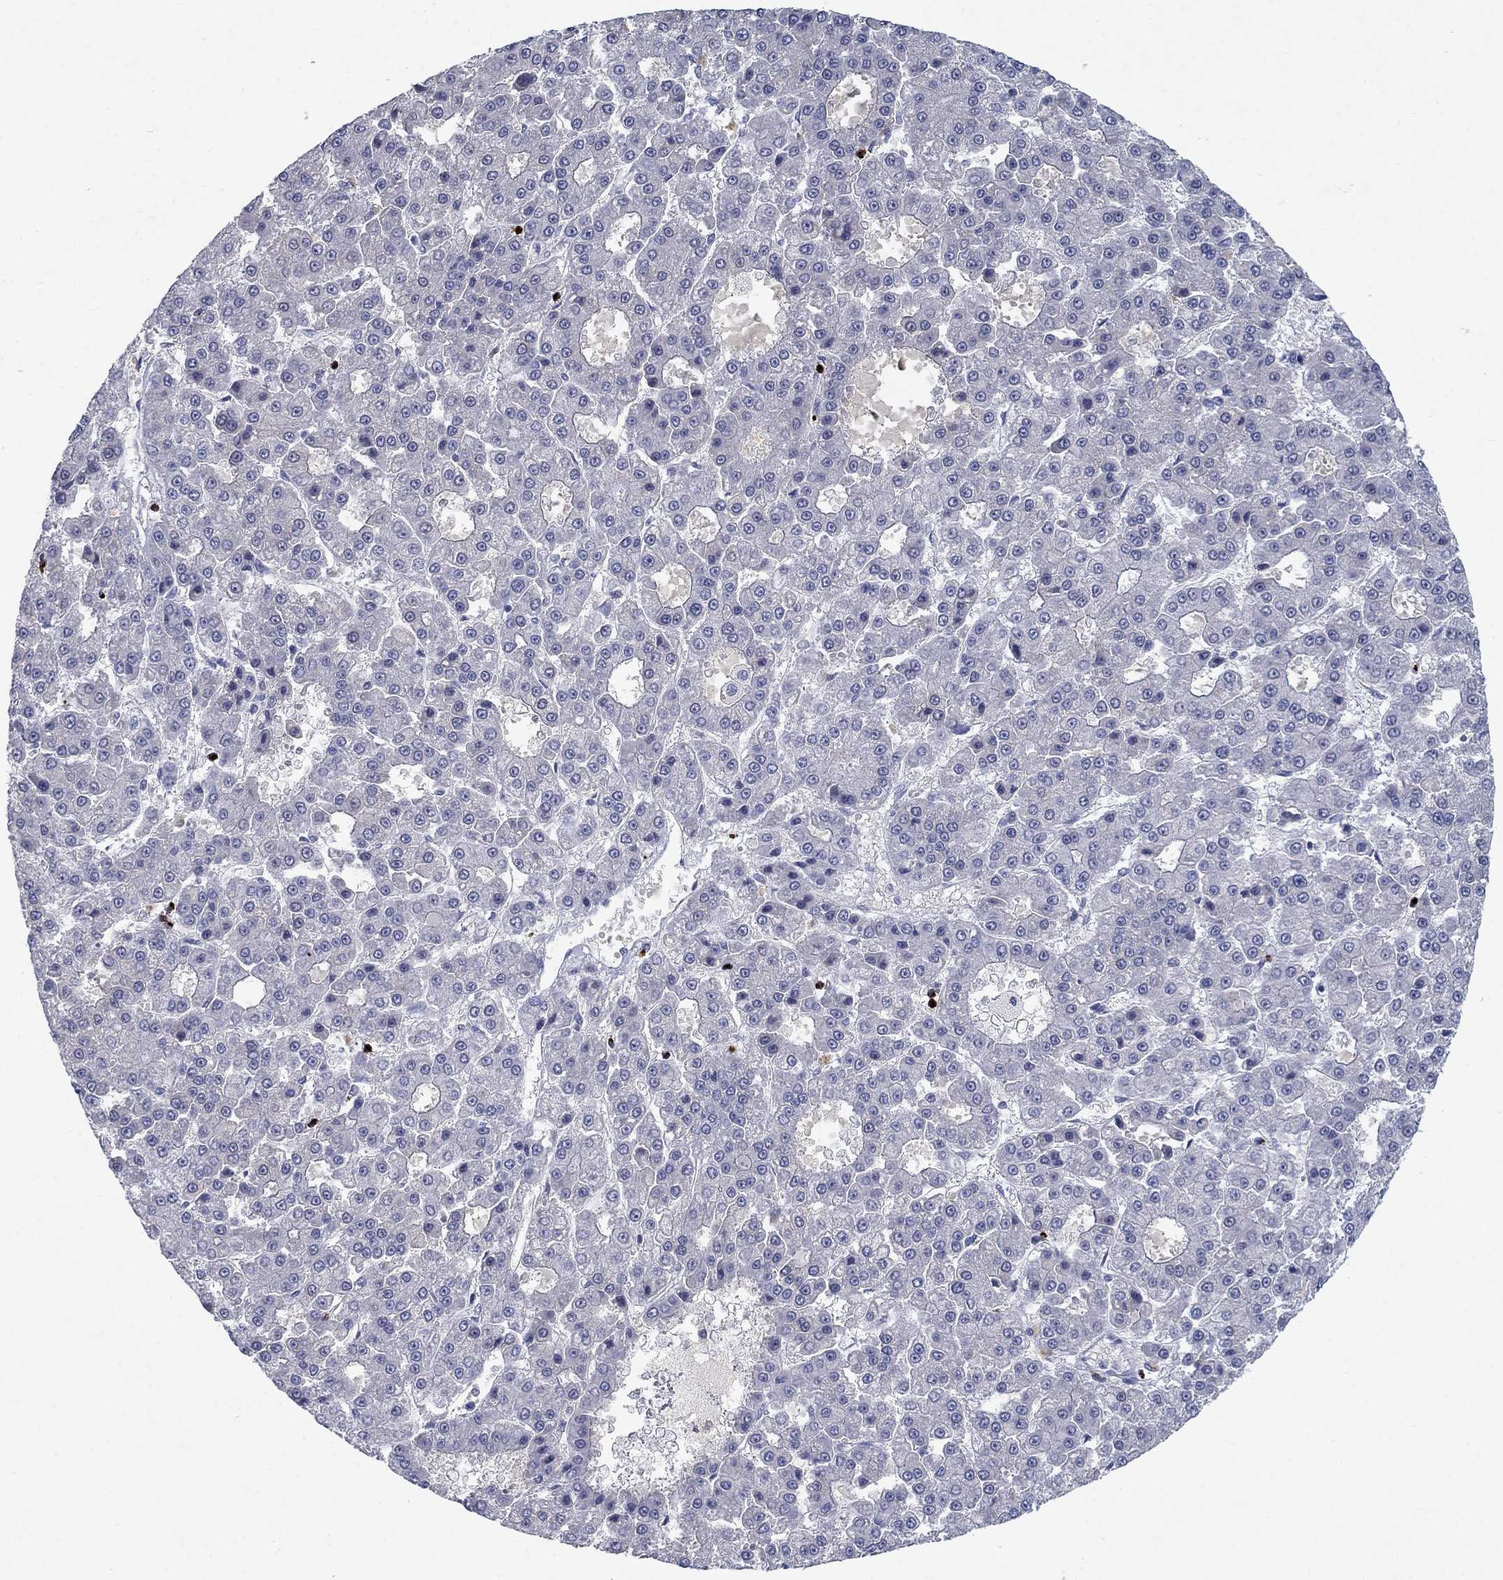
{"staining": {"intensity": "negative", "quantity": "none", "location": "none"}, "tissue": "liver cancer", "cell_type": "Tumor cells", "image_type": "cancer", "snomed": [{"axis": "morphology", "description": "Carcinoma, Hepatocellular, NOS"}, {"axis": "topography", "description": "Liver"}], "caption": "High magnification brightfield microscopy of liver cancer stained with DAB (3,3'-diaminobenzidine) (brown) and counterstained with hematoxylin (blue): tumor cells show no significant expression. (DAB (3,3'-diaminobenzidine) IHC with hematoxylin counter stain).", "gene": "GZMA", "patient": {"sex": "male", "age": 70}}